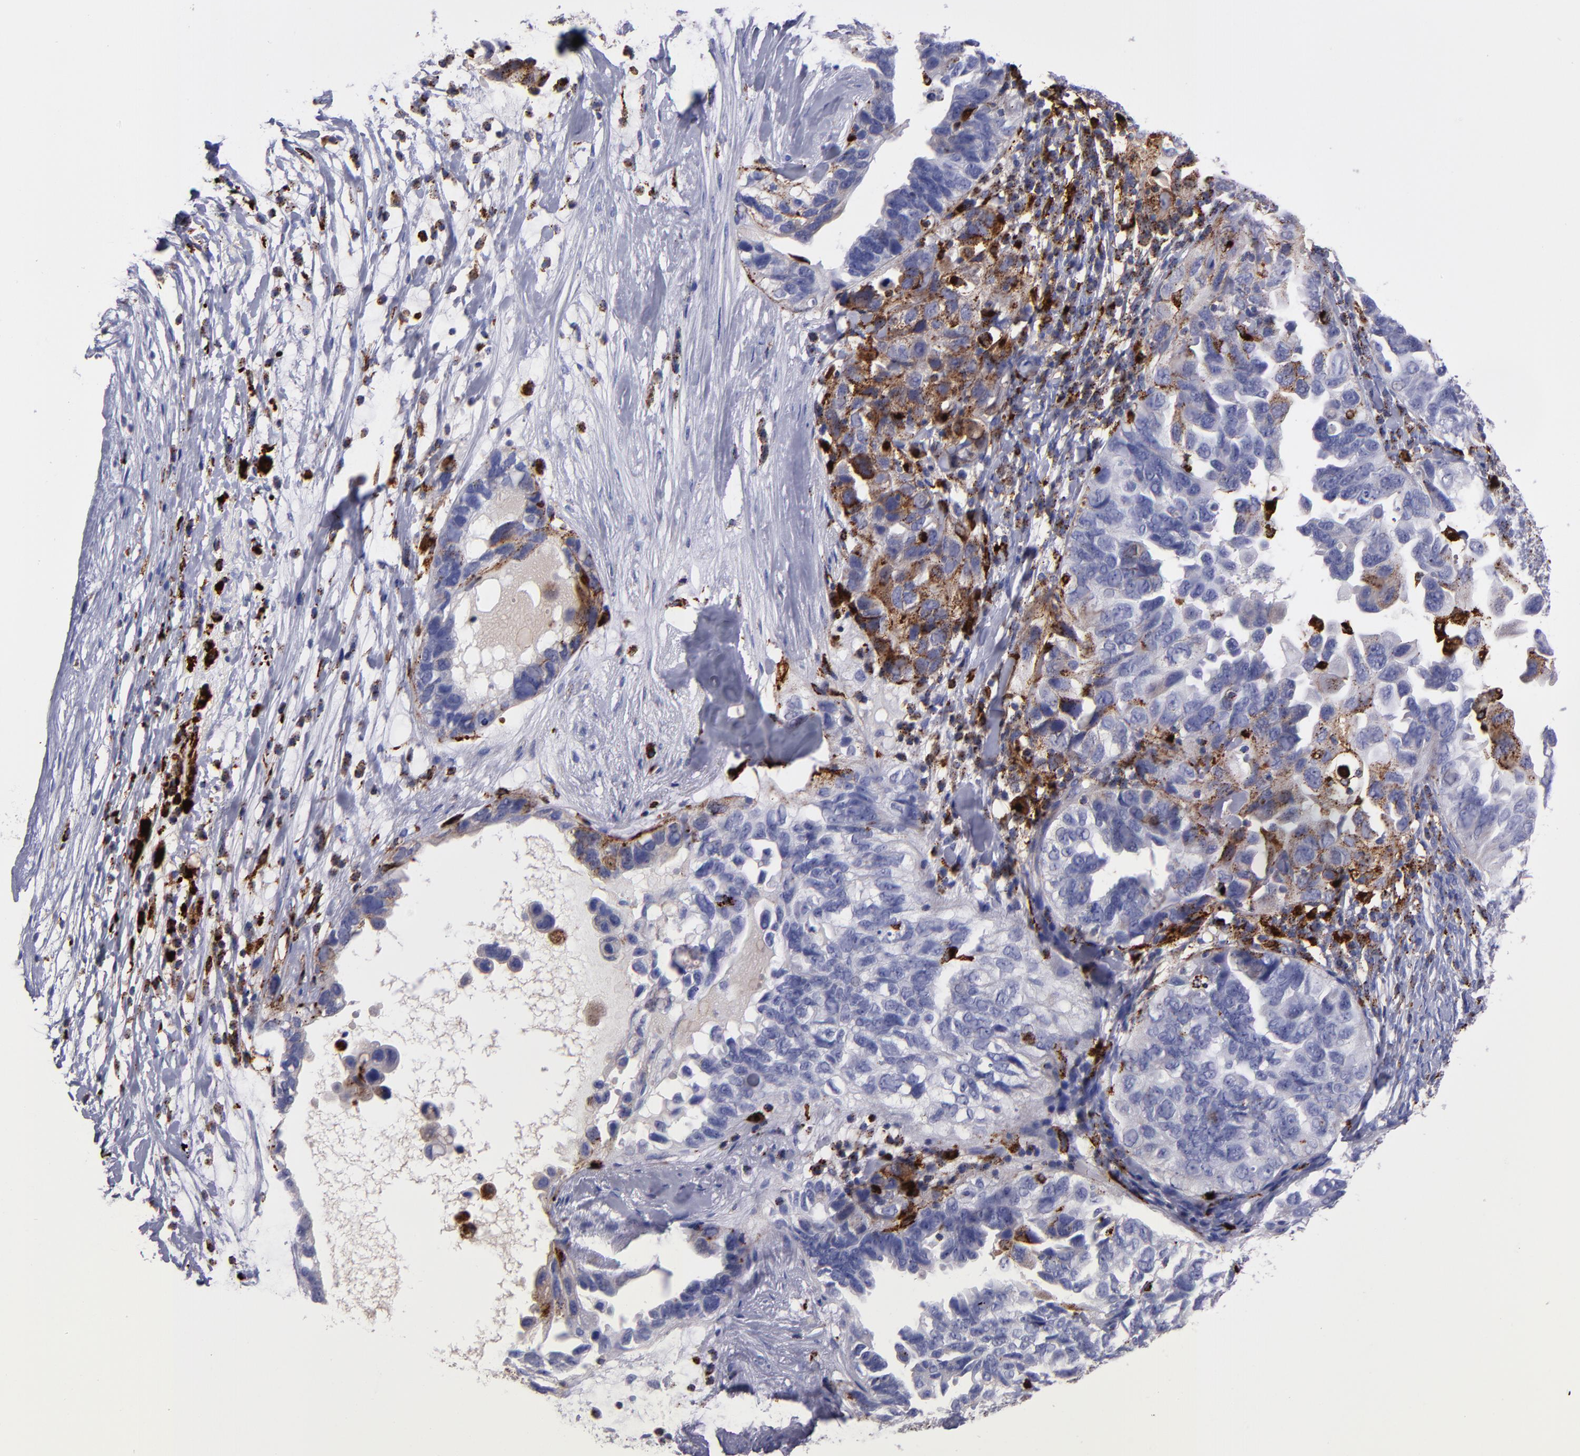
{"staining": {"intensity": "moderate", "quantity": "<25%", "location": "cytoplasmic/membranous"}, "tissue": "ovarian cancer", "cell_type": "Tumor cells", "image_type": "cancer", "snomed": [{"axis": "morphology", "description": "Cystadenocarcinoma, serous, NOS"}, {"axis": "topography", "description": "Ovary"}], "caption": "There is low levels of moderate cytoplasmic/membranous staining in tumor cells of ovarian cancer (serous cystadenocarcinoma), as demonstrated by immunohistochemical staining (brown color).", "gene": "CTSS", "patient": {"sex": "female", "age": 82}}